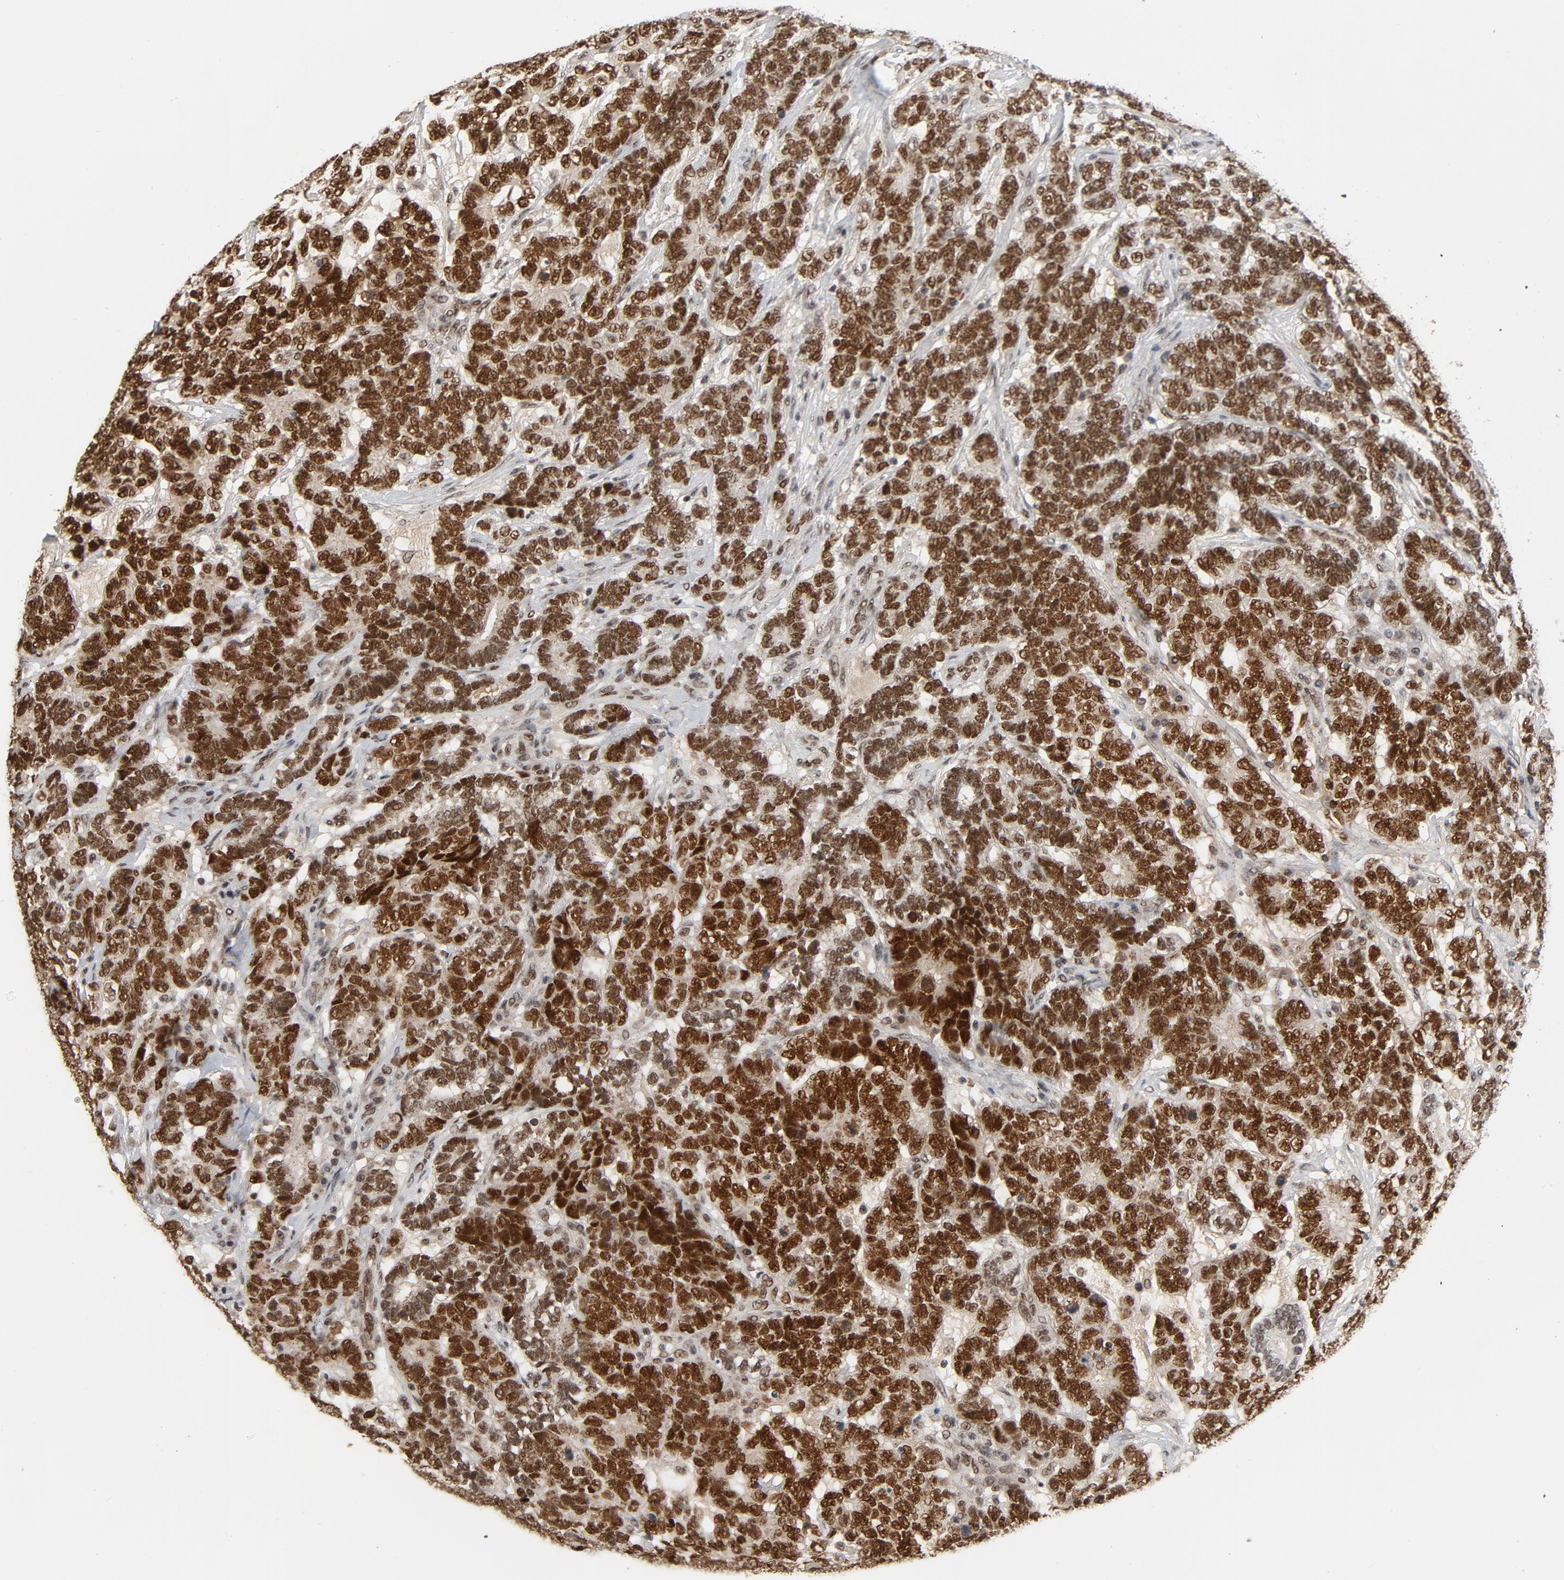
{"staining": {"intensity": "strong", "quantity": ">75%", "location": "nuclear"}, "tissue": "testis cancer", "cell_type": "Tumor cells", "image_type": "cancer", "snomed": [{"axis": "morphology", "description": "Carcinoma, Embryonal, NOS"}, {"axis": "topography", "description": "Testis"}], "caption": "Embryonal carcinoma (testis) was stained to show a protein in brown. There is high levels of strong nuclear positivity in approximately >75% of tumor cells. (DAB IHC with brightfield microscopy, high magnification).", "gene": "SMARCD1", "patient": {"sex": "male", "age": 26}}